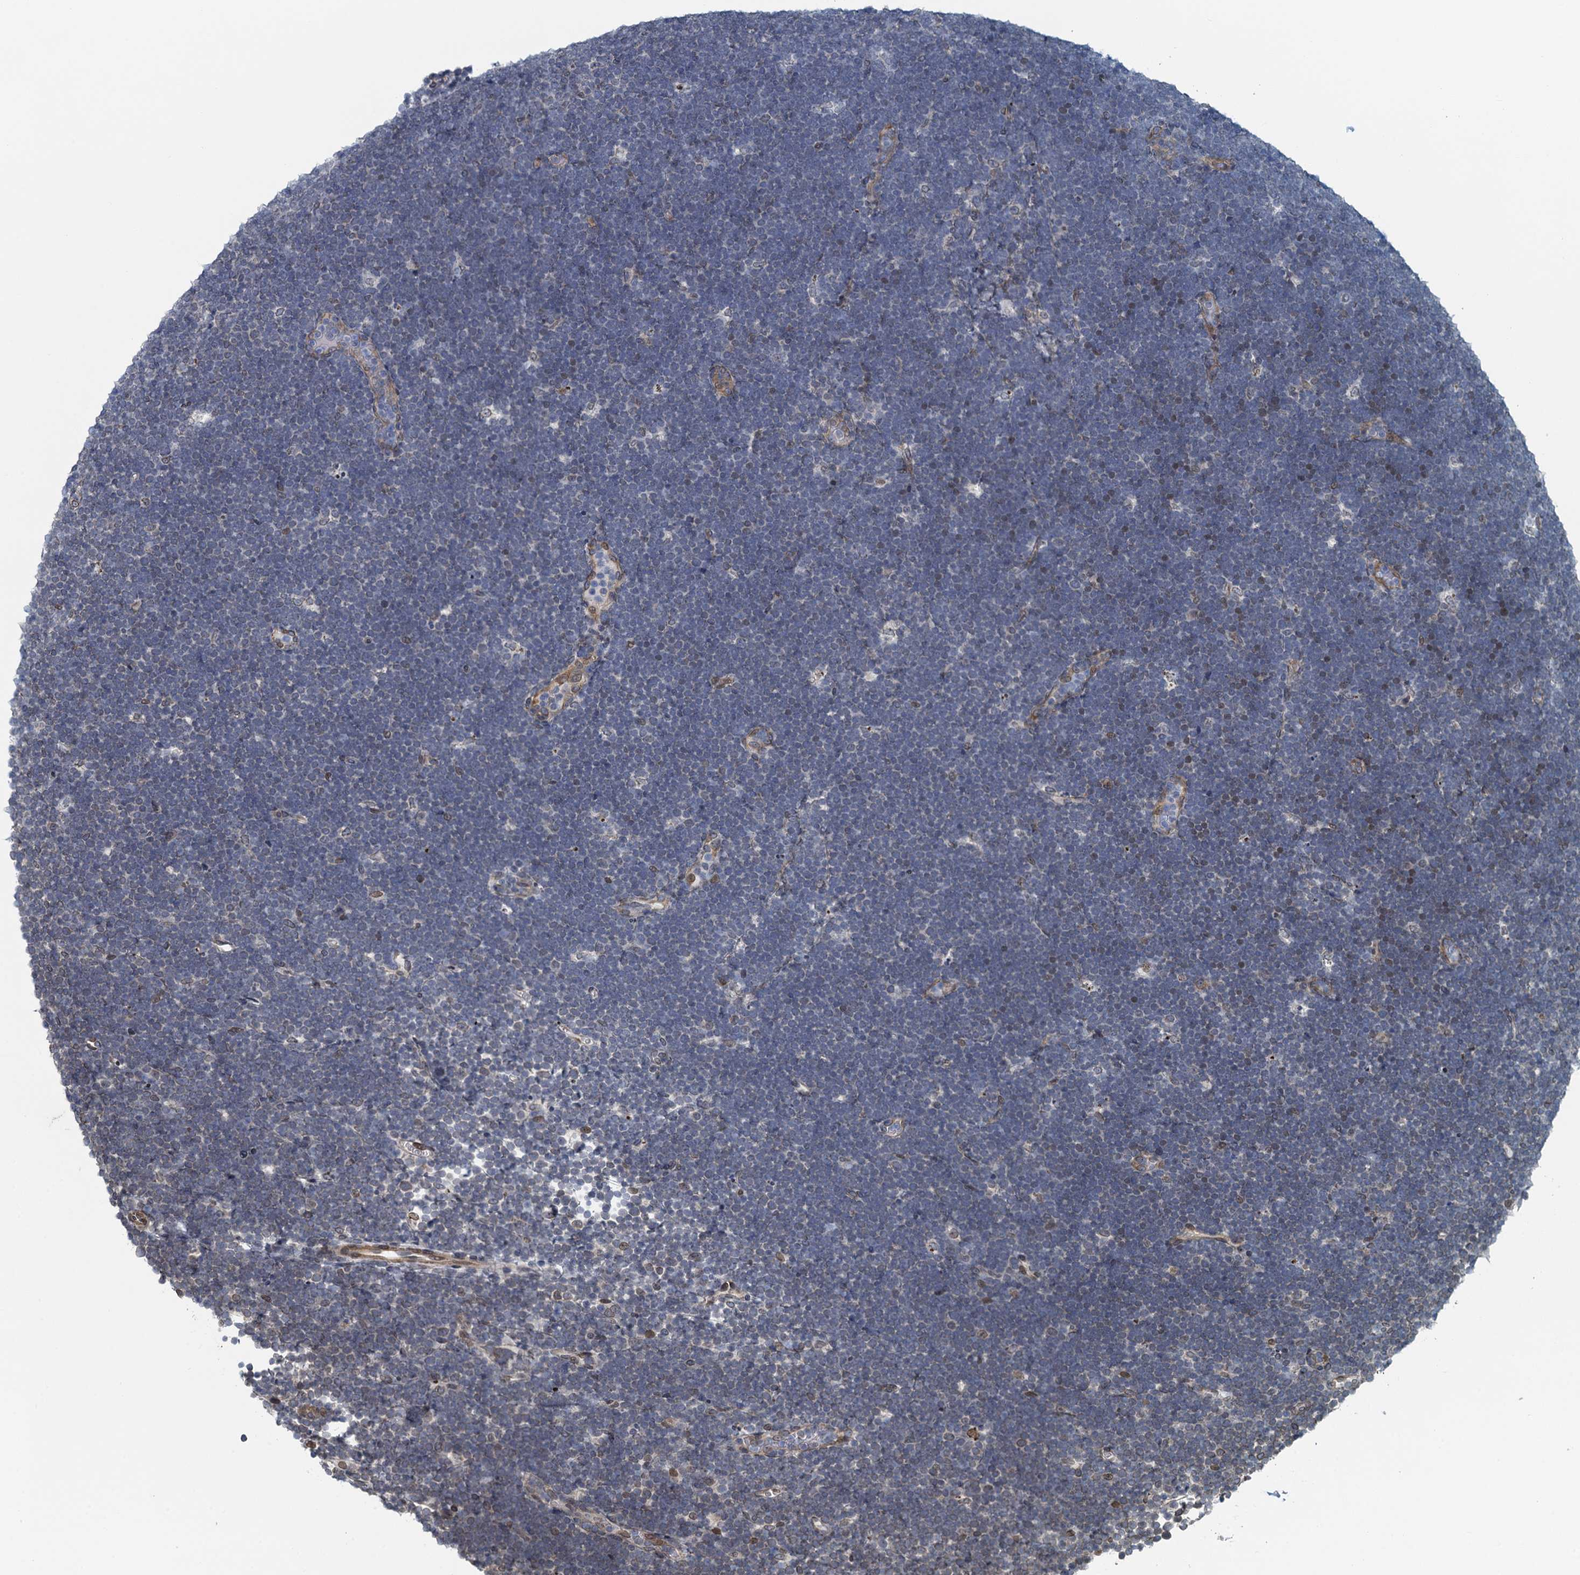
{"staining": {"intensity": "negative", "quantity": "none", "location": "none"}, "tissue": "lymphoma", "cell_type": "Tumor cells", "image_type": "cancer", "snomed": [{"axis": "morphology", "description": "Malignant lymphoma, non-Hodgkin's type, High grade"}, {"axis": "topography", "description": "Lymph node"}], "caption": "Tumor cells are negative for protein expression in human lymphoma. Nuclei are stained in blue.", "gene": "CCDC34", "patient": {"sex": "male", "age": 13}}